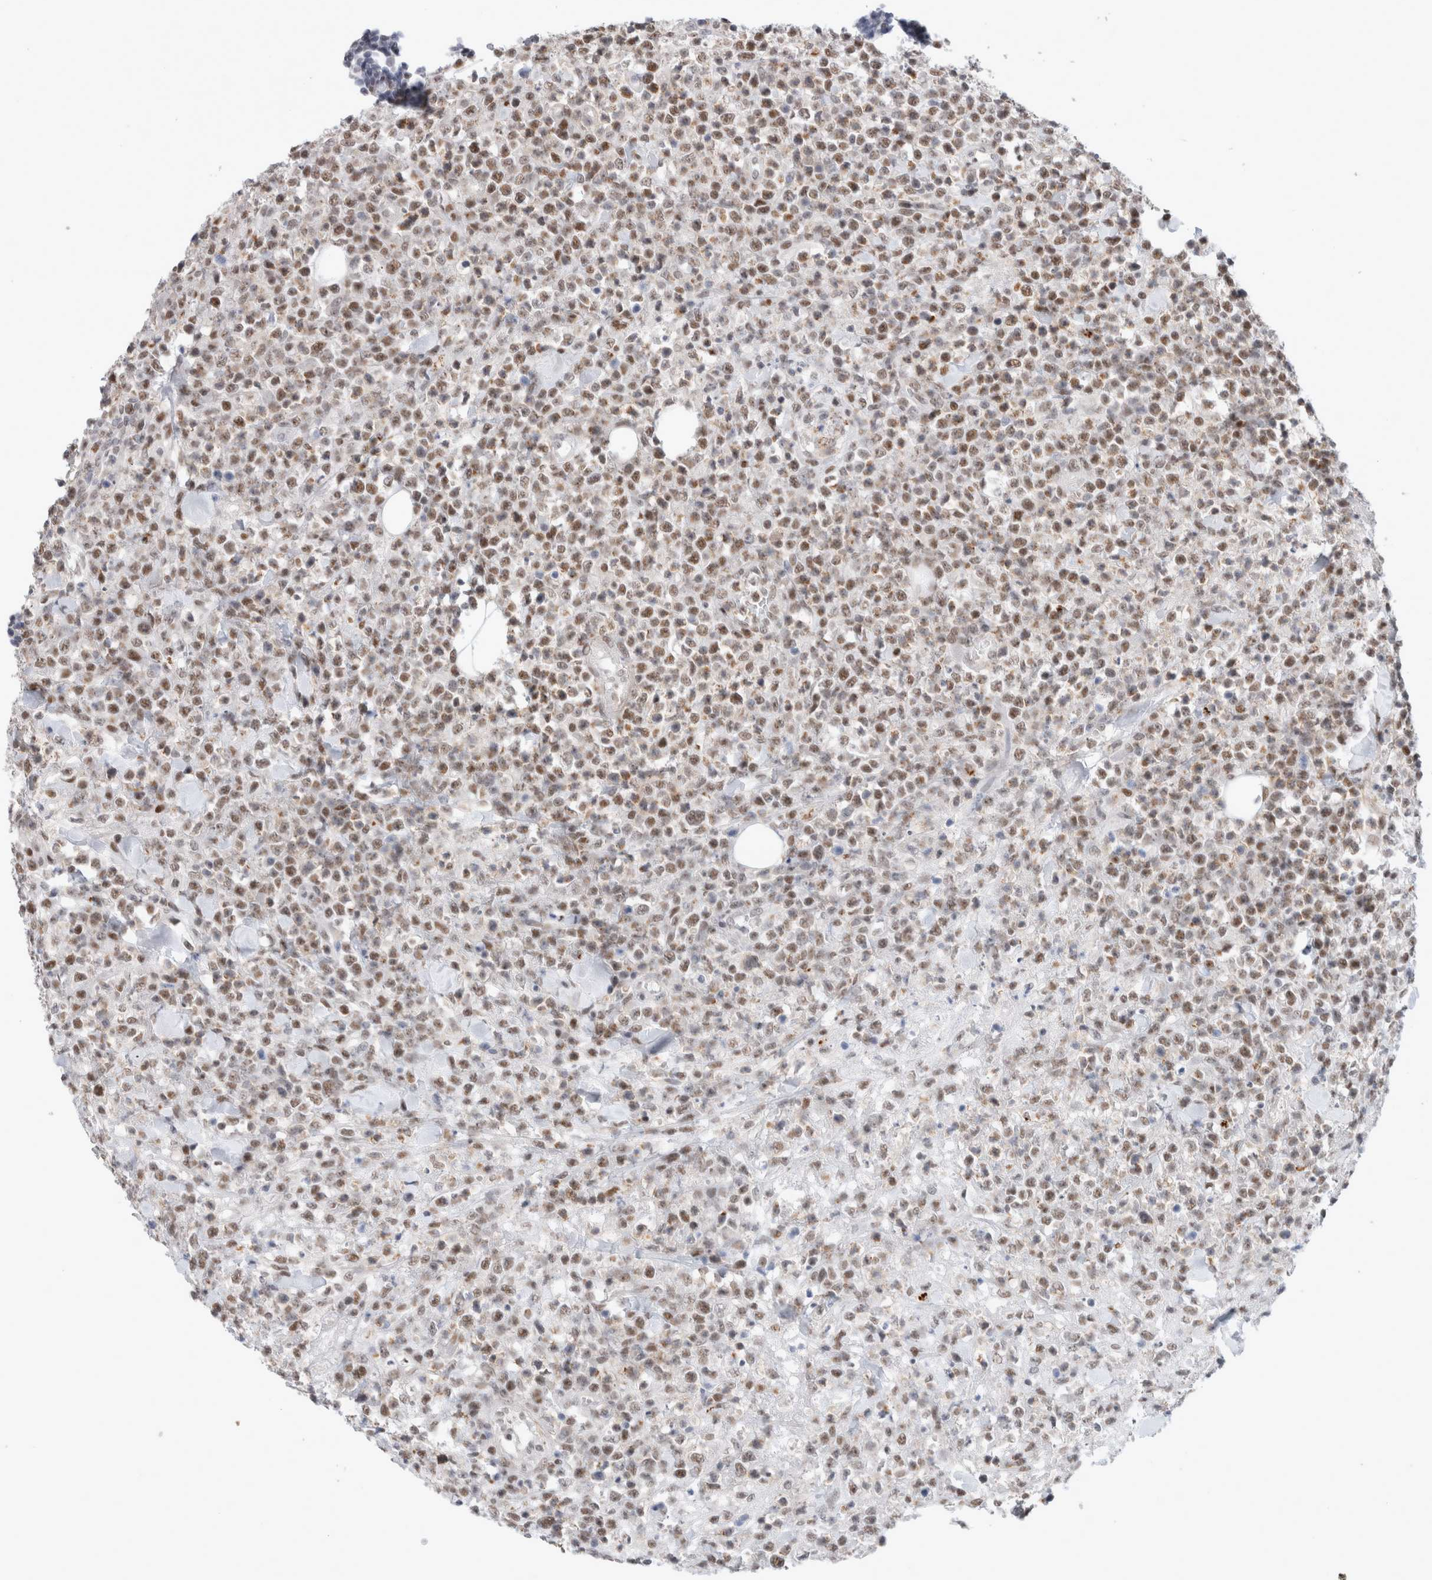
{"staining": {"intensity": "moderate", "quantity": ">75%", "location": "nuclear"}, "tissue": "lymphoma", "cell_type": "Tumor cells", "image_type": "cancer", "snomed": [{"axis": "morphology", "description": "Malignant lymphoma, non-Hodgkin's type, High grade"}, {"axis": "topography", "description": "Colon"}], "caption": "A brown stain labels moderate nuclear expression of a protein in lymphoma tumor cells. The staining was performed using DAB (3,3'-diaminobenzidine) to visualize the protein expression in brown, while the nuclei were stained in blue with hematoxylin (Magnification: 20x).", "gene": "KNL1", "patient": {"sex": "female", "age": 53}}